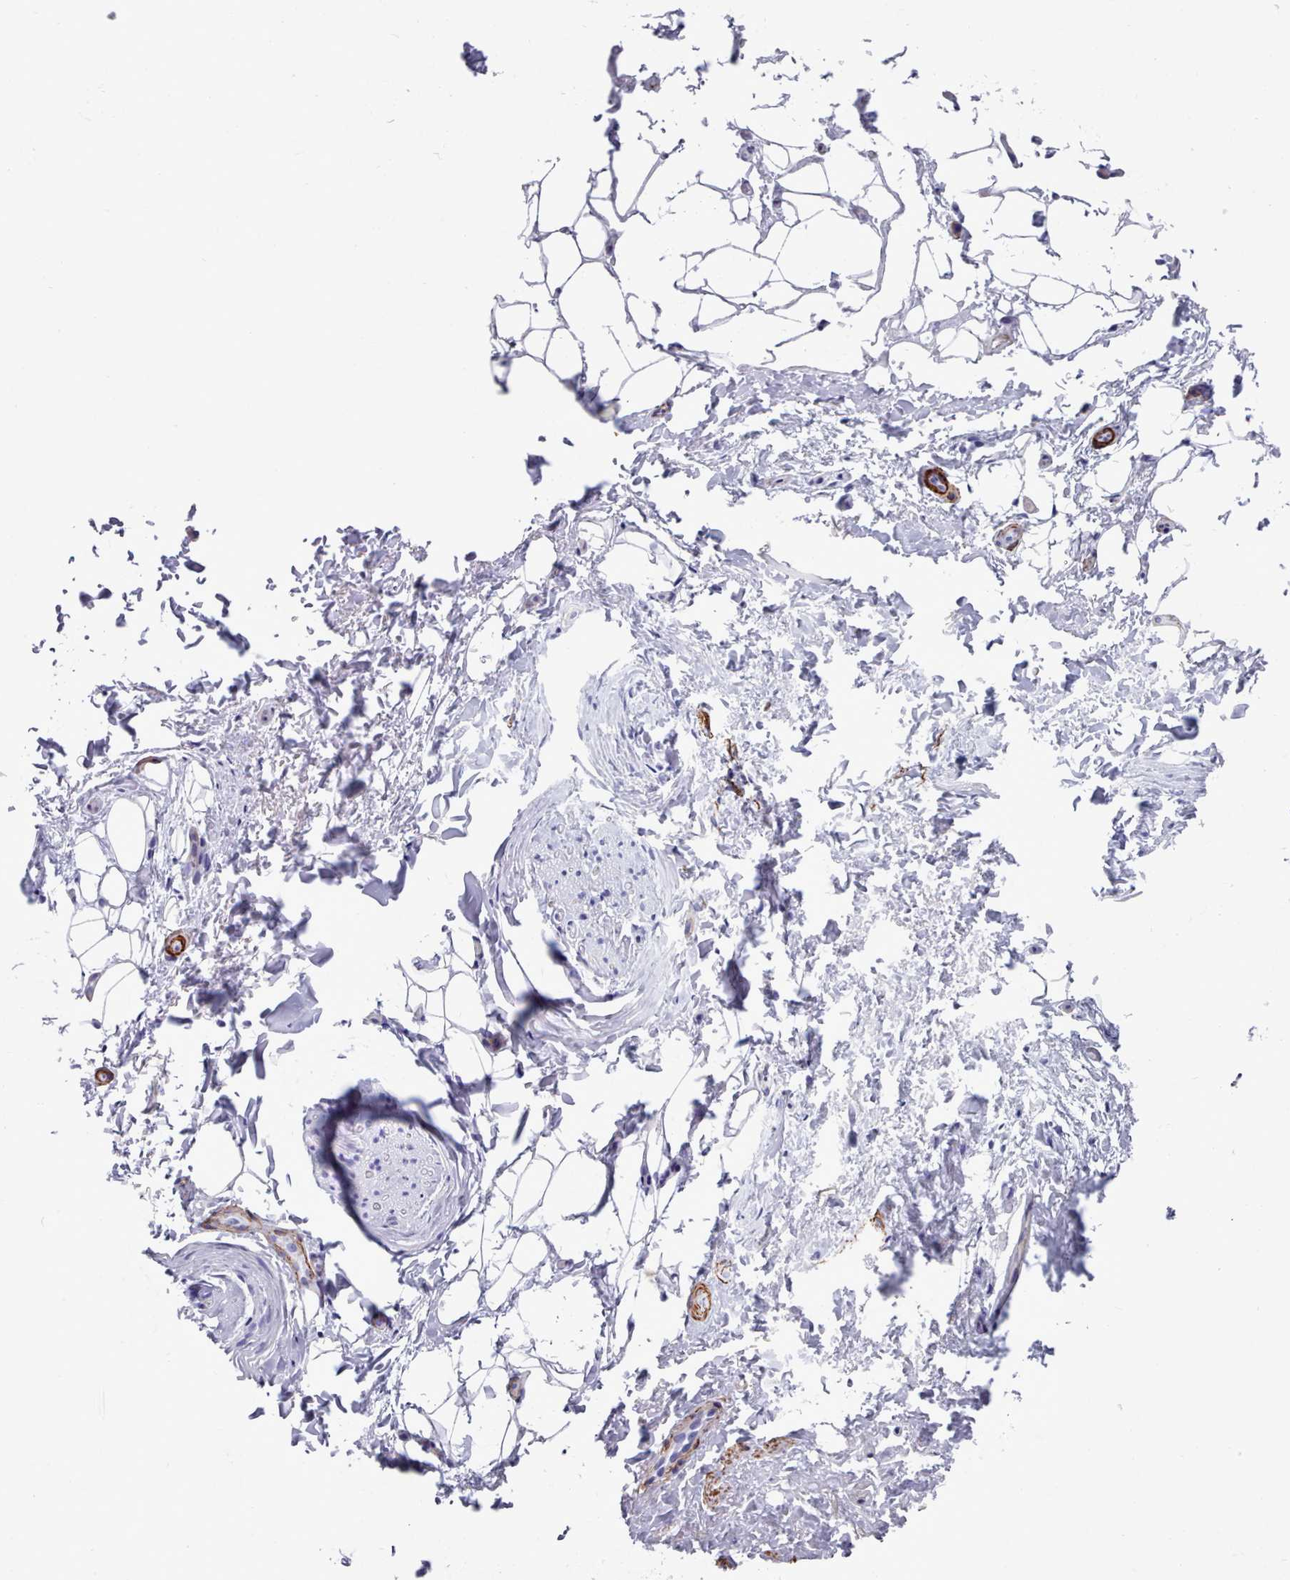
{"staining": {"intensity": "negative", "quantity": "none", "location": "none"}, "tissue": "adipose tissue", "cell_type": "Adipocytes", "image_type": "normal", "snomed": [{"axis": "morphology", "description": "Normal tissue, NOS"}, {"axis": "topography", "description": "Peripheral nerve tissue"}], "caption": "Immunohistochemistry (IHC) image of normal adipose tissue: adipose tissue stained with DAB (3,3'-diaminobenzidine) shows no significant protein positivity in adipocytes. (DAB (3,3'-diaminobenzidine) immunohistochemistry with hematoxylin counter stain).", "gene": "FPGS", "patient": {"sex": "female", "age": 61}}